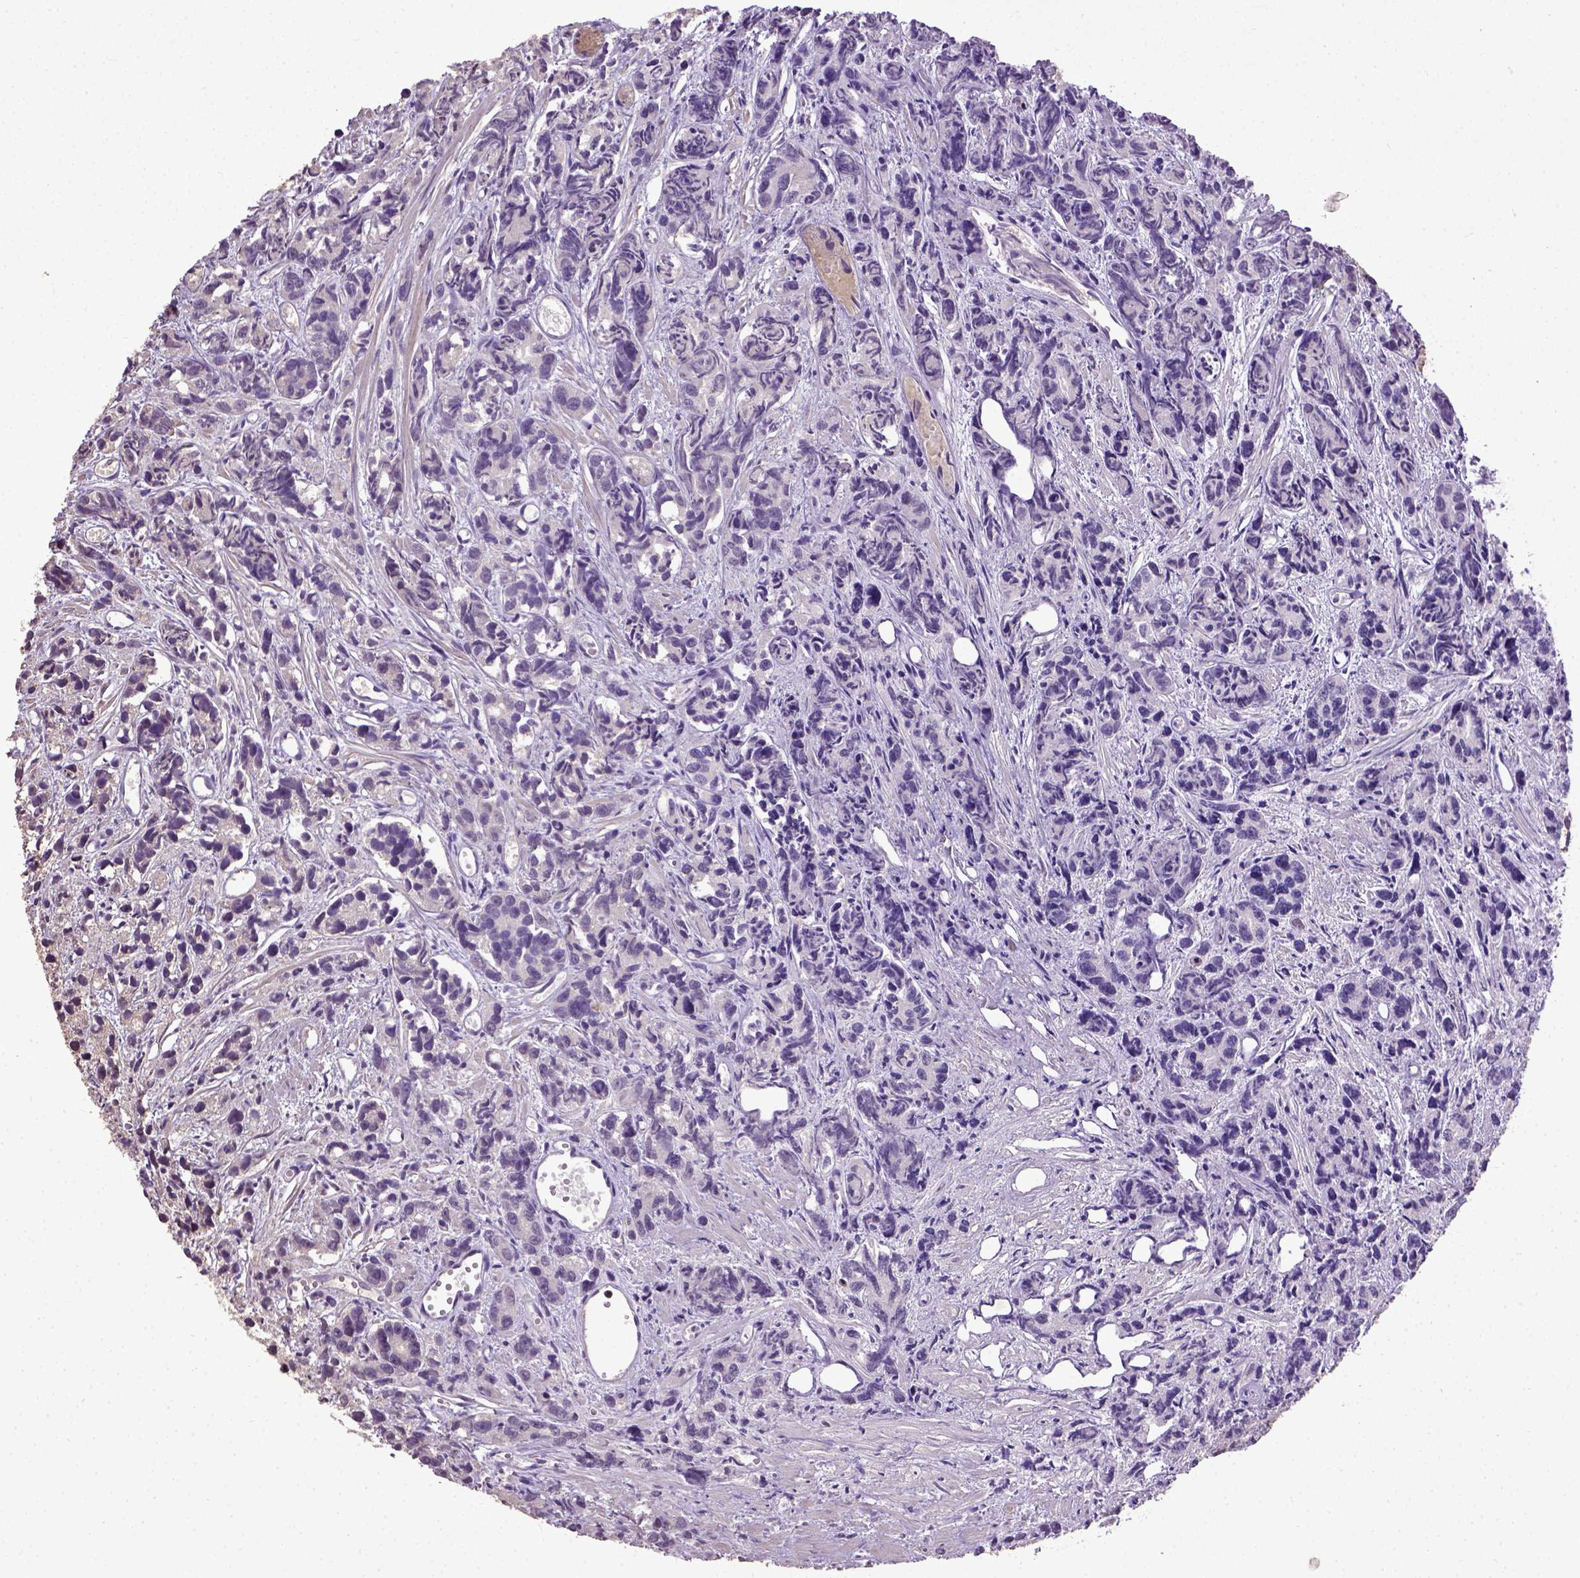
{"staining": {"intensity": "moderate", "quantity": "25%-75%", "location": "cytoplasmic/membranous,nuclear"}, "tissue": "prostate cancer", "cell_type": "Tumor cells", "image_type": "cancer", "snomed": [{"axis": "morphology", "description": "Adenocarcinoma, High grade"}, {"axis": "topography", "description": "Prostate"}], "caption": "Immunohistochemistry (IHC) micrograph of neoplastic tissue: prostate cancer stained using immunohistochemistry (IHC) exhibits medium levels of moderate protein expression localized specifically in the cytoplasmic/membranous and nuclear of tumor cells, appearing as a cytoplasmic/membranous and nuclear brown color.", "gene": "UBA3", "patient": {"sex": "male", "age": 77}}